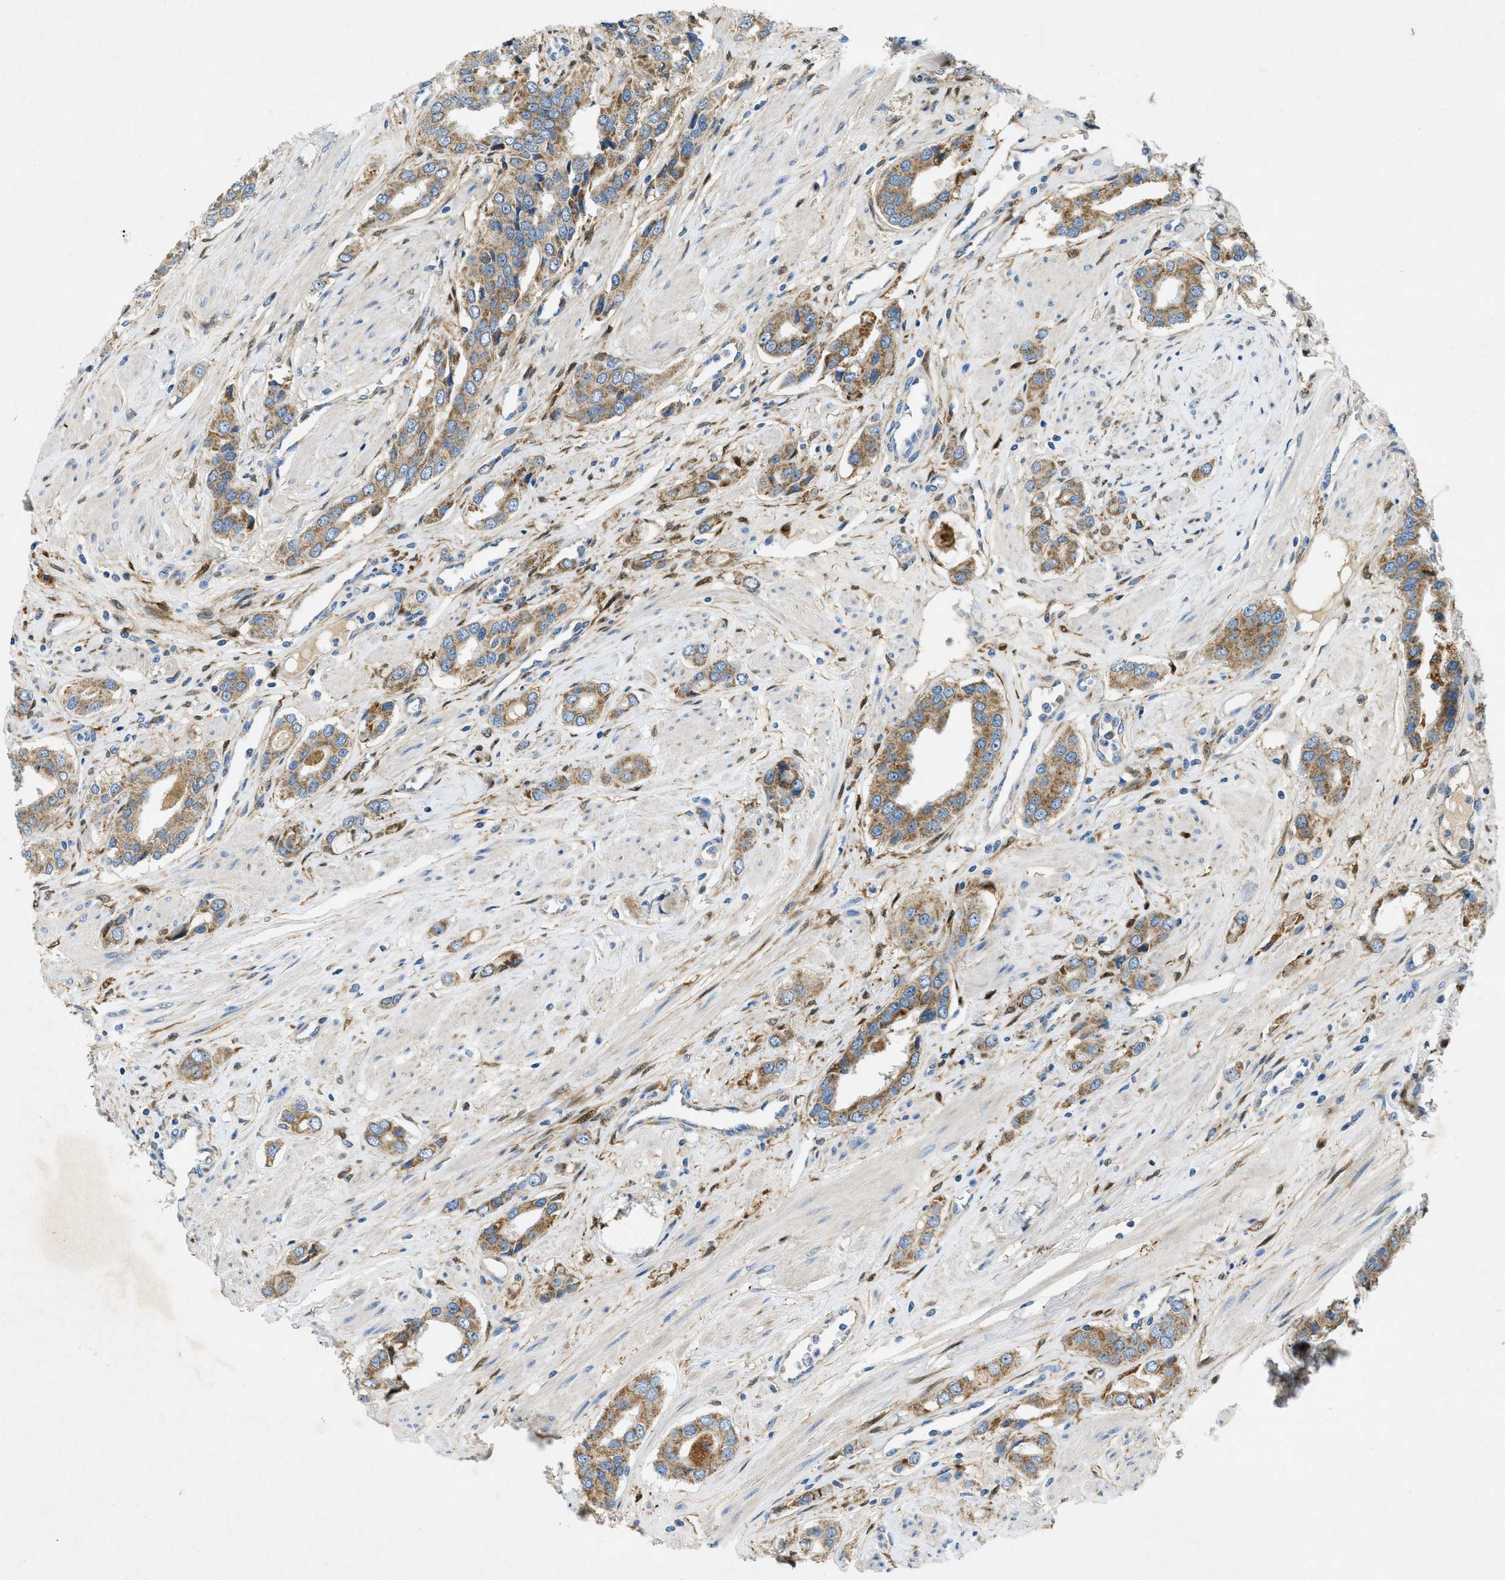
{"staining": {"intensity": "moderate", "quantity": ">75%", "location": "cytoplasmic/membranous"}, "tissue": "prostate cancer", "cell_type": "Tumor cells", "image_type": "cancer", "snomed": [{"axis": "morphology", "description": "Adenocarcinoma, High grade"}, {"axis": "topography", "description": "Prostate"}], "caption": "DAB (3,3'-diaminobenzidine) immunohistochemical staining of human prostate cancer demonstrates moderate cytoplasmic/membranous protein expression in about >75% of tumor cells.", "gene": "CYGB", "patient": {"sex": "male", "age": 52}}